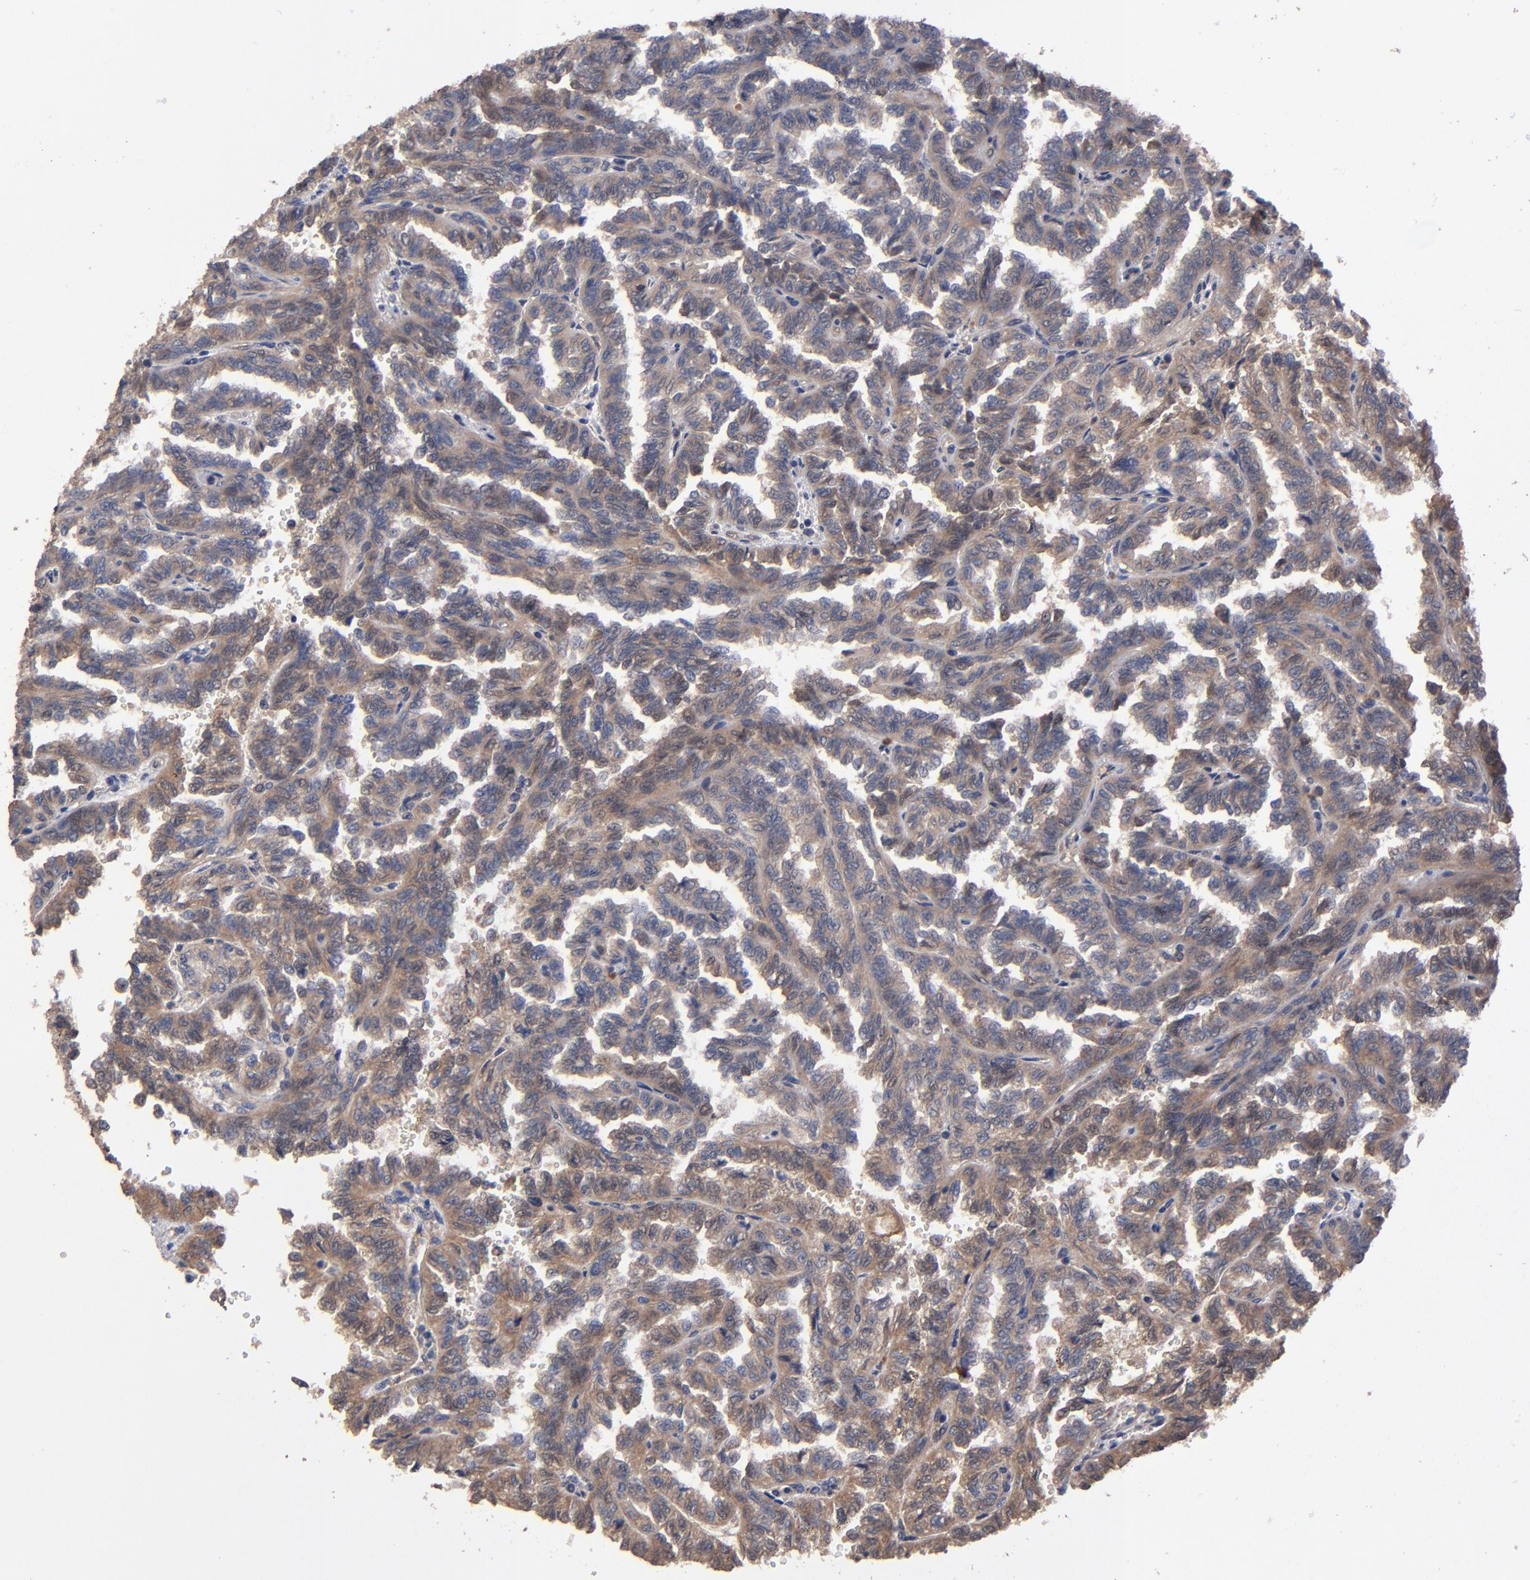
{"staining": {"intensity": "moderate", "quantity": ">75%", "location": "cytoplasmic/membranous"}, "tissue": "renal cancer", "cell_type": "Tumor cells", "image_type": "cancer", "snomed": [{"axis": "morphology", "description": "Inflammation, NOS"}, {"axis": "morphology", "description": "Adenocarcinoma, NOS"}, {"axis": "topography", "description": "Kidney"}], "caption": "This histopathology image reveals immunohistochemistry (IHC) staining of human renal cancer, with medium moderate cytoplasmic/membranous staining in approximately >75% of tumor cells.", "gene": "BDKRB1", "patient": {"sex": "male", "age": 68}}